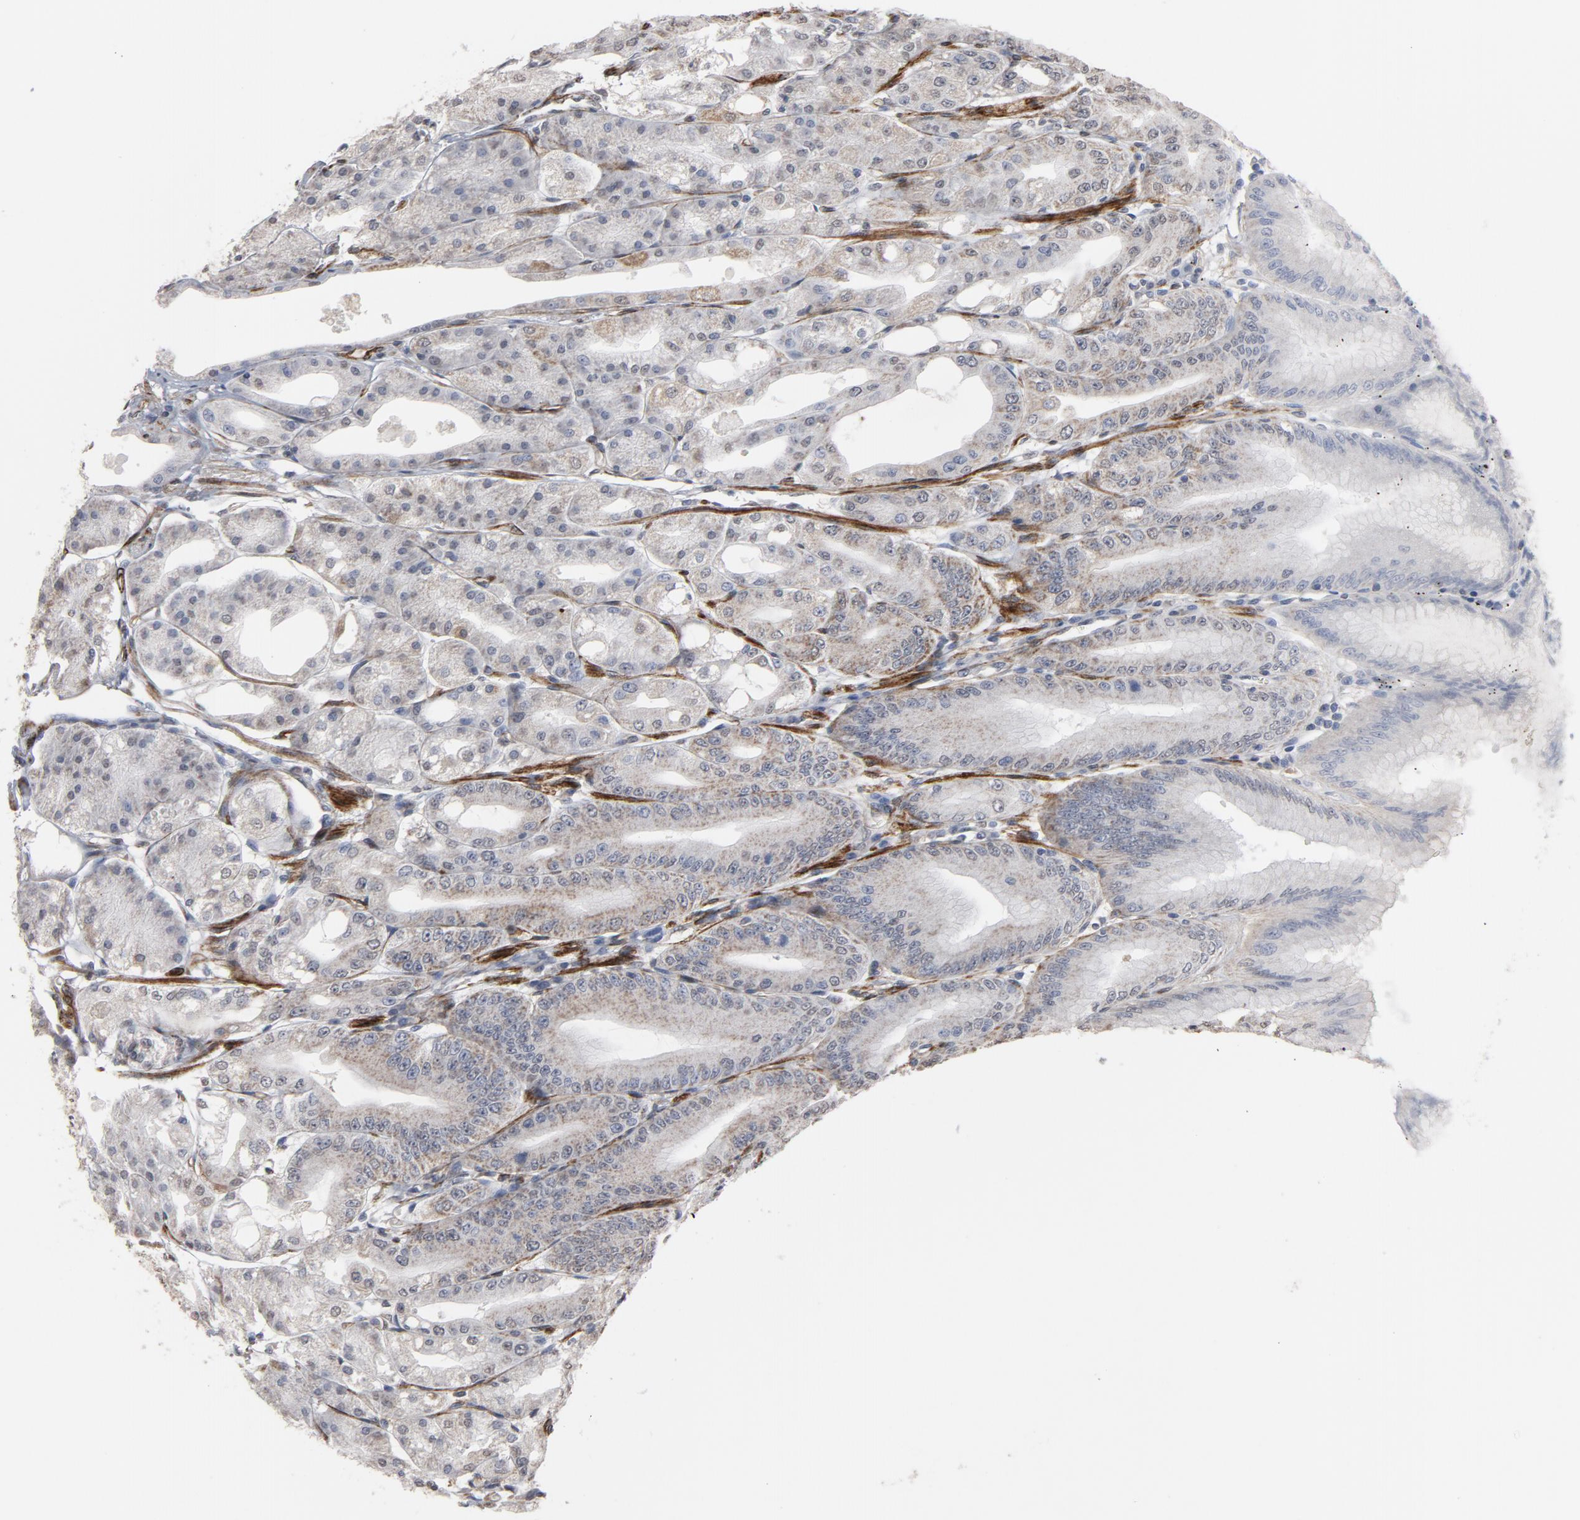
{"staining": {"intensity": "weak", "quantity": "<25%", "location": "cytoplasmic/membranous"}, "tissue": "stomach", "cell_type": "Glandular cells", "image_type": "normal", "snomed": [{"axis": "morphology", "description": "Normal tissue, NOS"}, {"axis": "topography", "description": "Stomach, lower"}], "caption": "Immunohistochemical staining of normal human stomach reveals no significant staining in glandular cells. (DAB immunohistochemistry, high magnification).", "gene": "GNG2", "patient": {"sex": "male", "age": 71}}